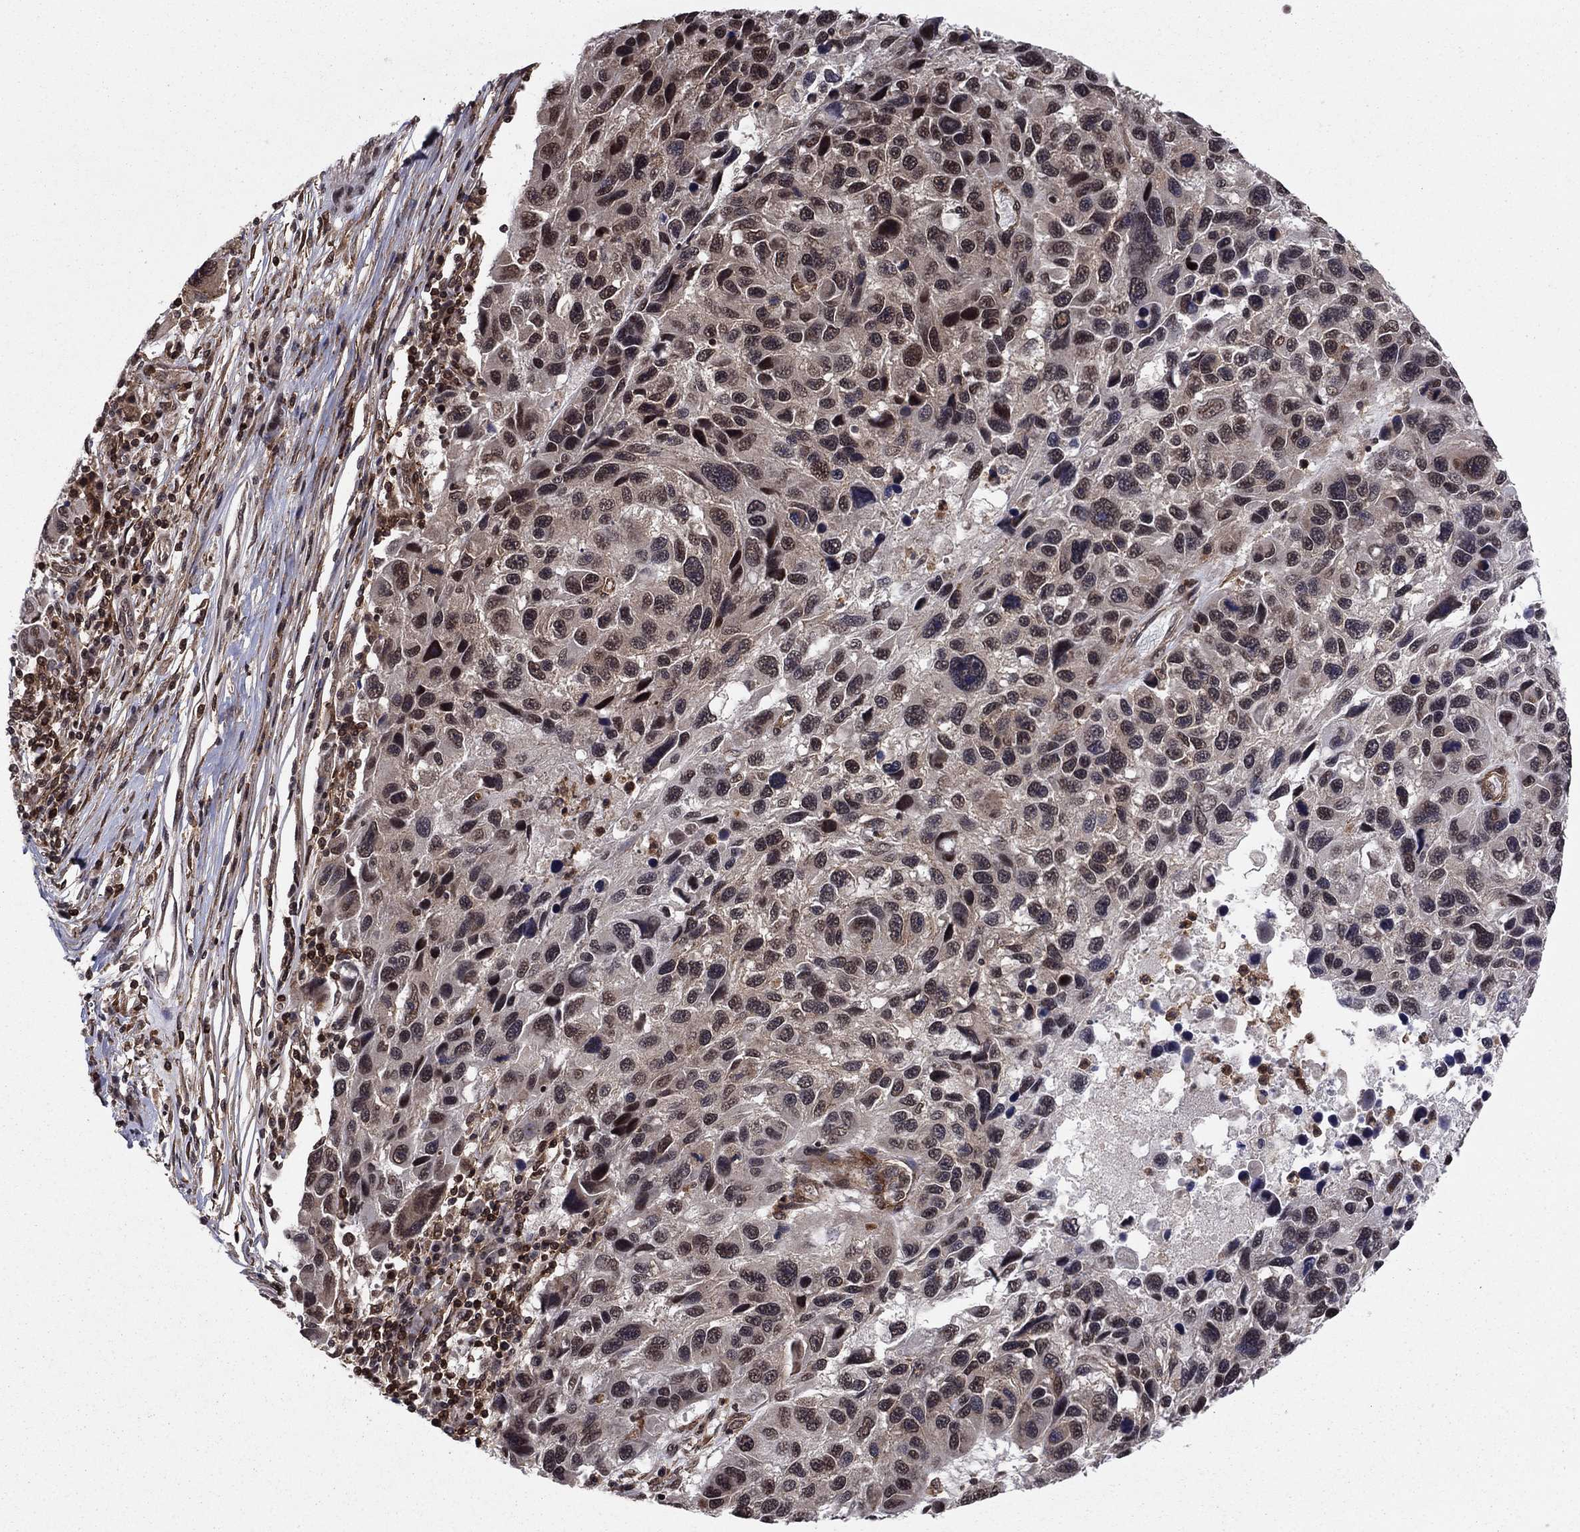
{"staining": {"intensity": "negative", "quantity": "none", "location": "none"}, "tissue": "melanoma", "cell_type": "Tumor cells", "image_type": "cancer", "snomed": [{"axis": "morphology", "description": "Malignant melanoma, NOS"}, {"axis": "topography", "description": "Skin"}], "caption": "The IHC micrograph has no significant staining in tumor cells of malignant melanoma tissue.", "gene": "SSX2IP", "patient": {"sex": "male", "age": 53}}